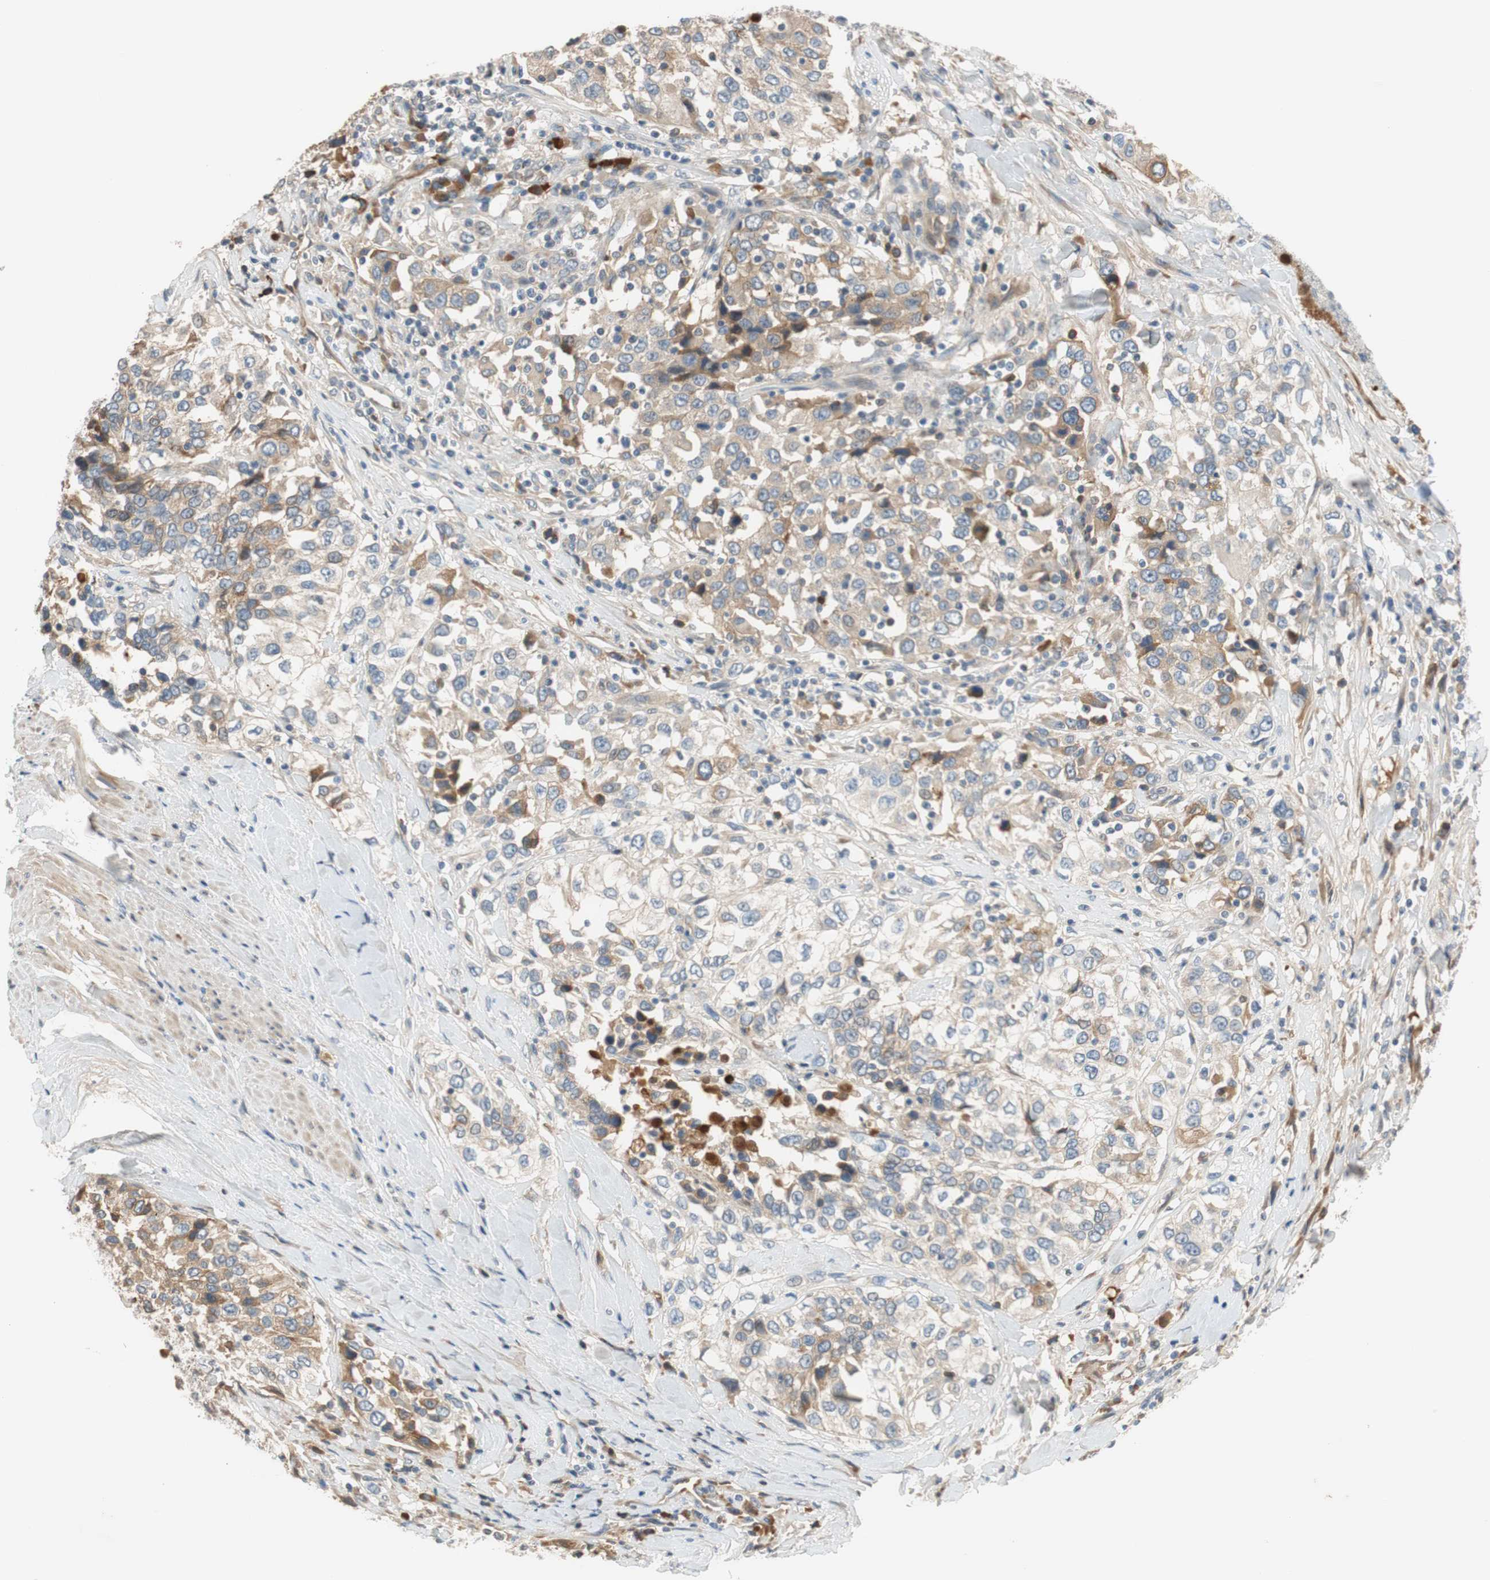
{"staining": {"intensity": "moderate", "quantity": "25%-75%", "location": "cytoplasmic/membranous"}, "tissue": "urothelial cancer", "cell_type": "Tumor cells", "image_type": "cancer", "snomed": [{"axis": "morphology", "description": "Urothelial carcinoma, High grade"}, {"axis": "topography", "description": "Urinary bladder"}], "caption": "Immunohistochemical staining of urothelial carcinoma (high-grade) shows medium levels of moderate cytoplasmic/membranous positivity in approximately 25%-75% of tumor cells. The protein of interest is stained brown, and the nuclei are stained in blue (DAB (3,3'-diaminobenzidine) IHC with brightfield microscopy, high magnification).", "gene": "C4A", "patient": {"sex": "female", "age": 80}}